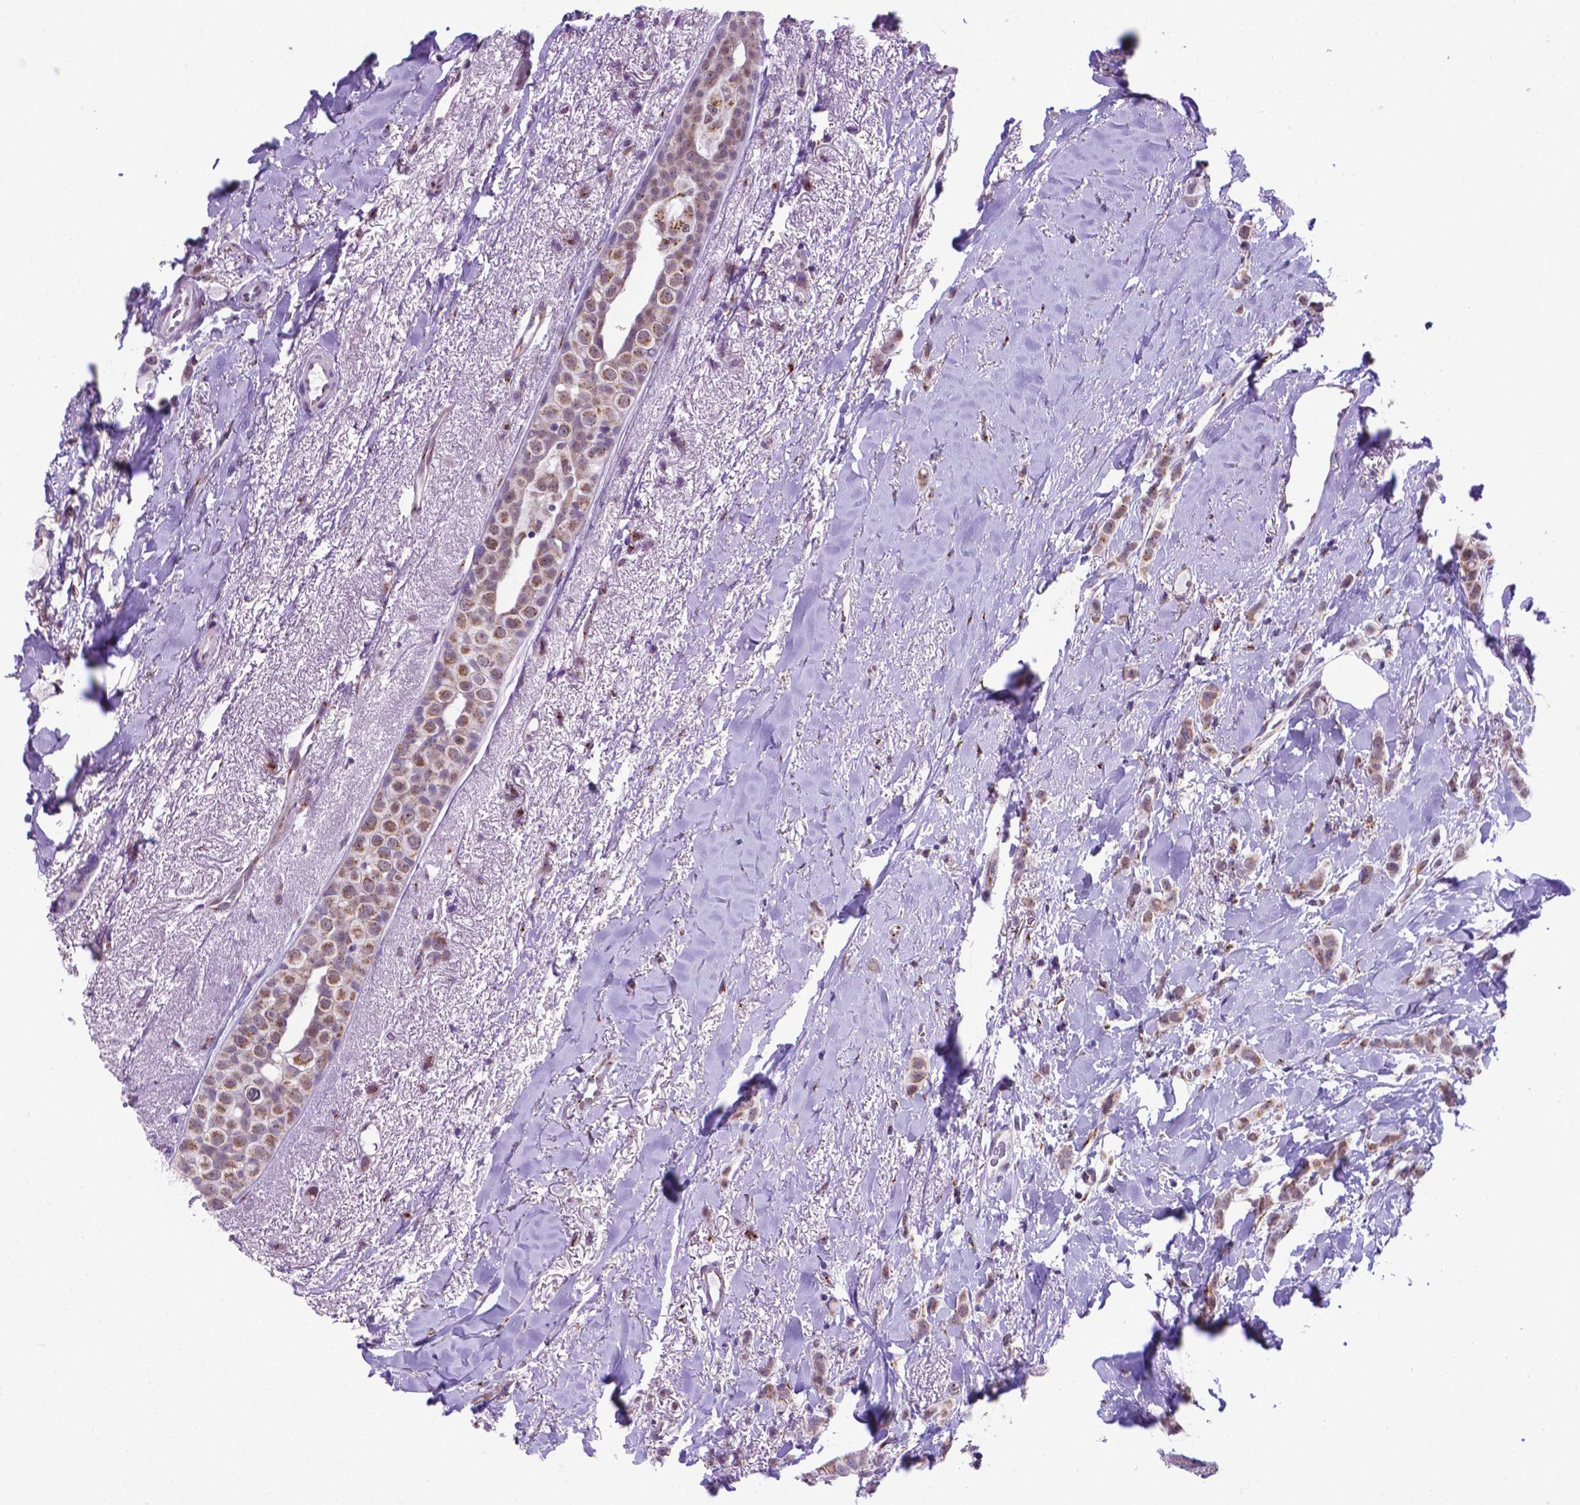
{"staining": {"intensity": "weak", "quantity": ">75%", "location": "cytoplasmic/membranous"}, "tissue": "breast cancer", "cell_type": "Tumor cells", "image_type": "cancer", "snomed": [{"axis": "morphology", "description": "Lobular carcinoma"}, {"axis": "topography", "description": "Breast"}], "caption": "DAB immunohistochemical staining of lobular carcinoma (breast) reveals weak cytoplasmic/membranous protein staining in about >75% of tumor cells.", "gene": "MRPL10", "patient": {"sex": "female", "age": 66}}